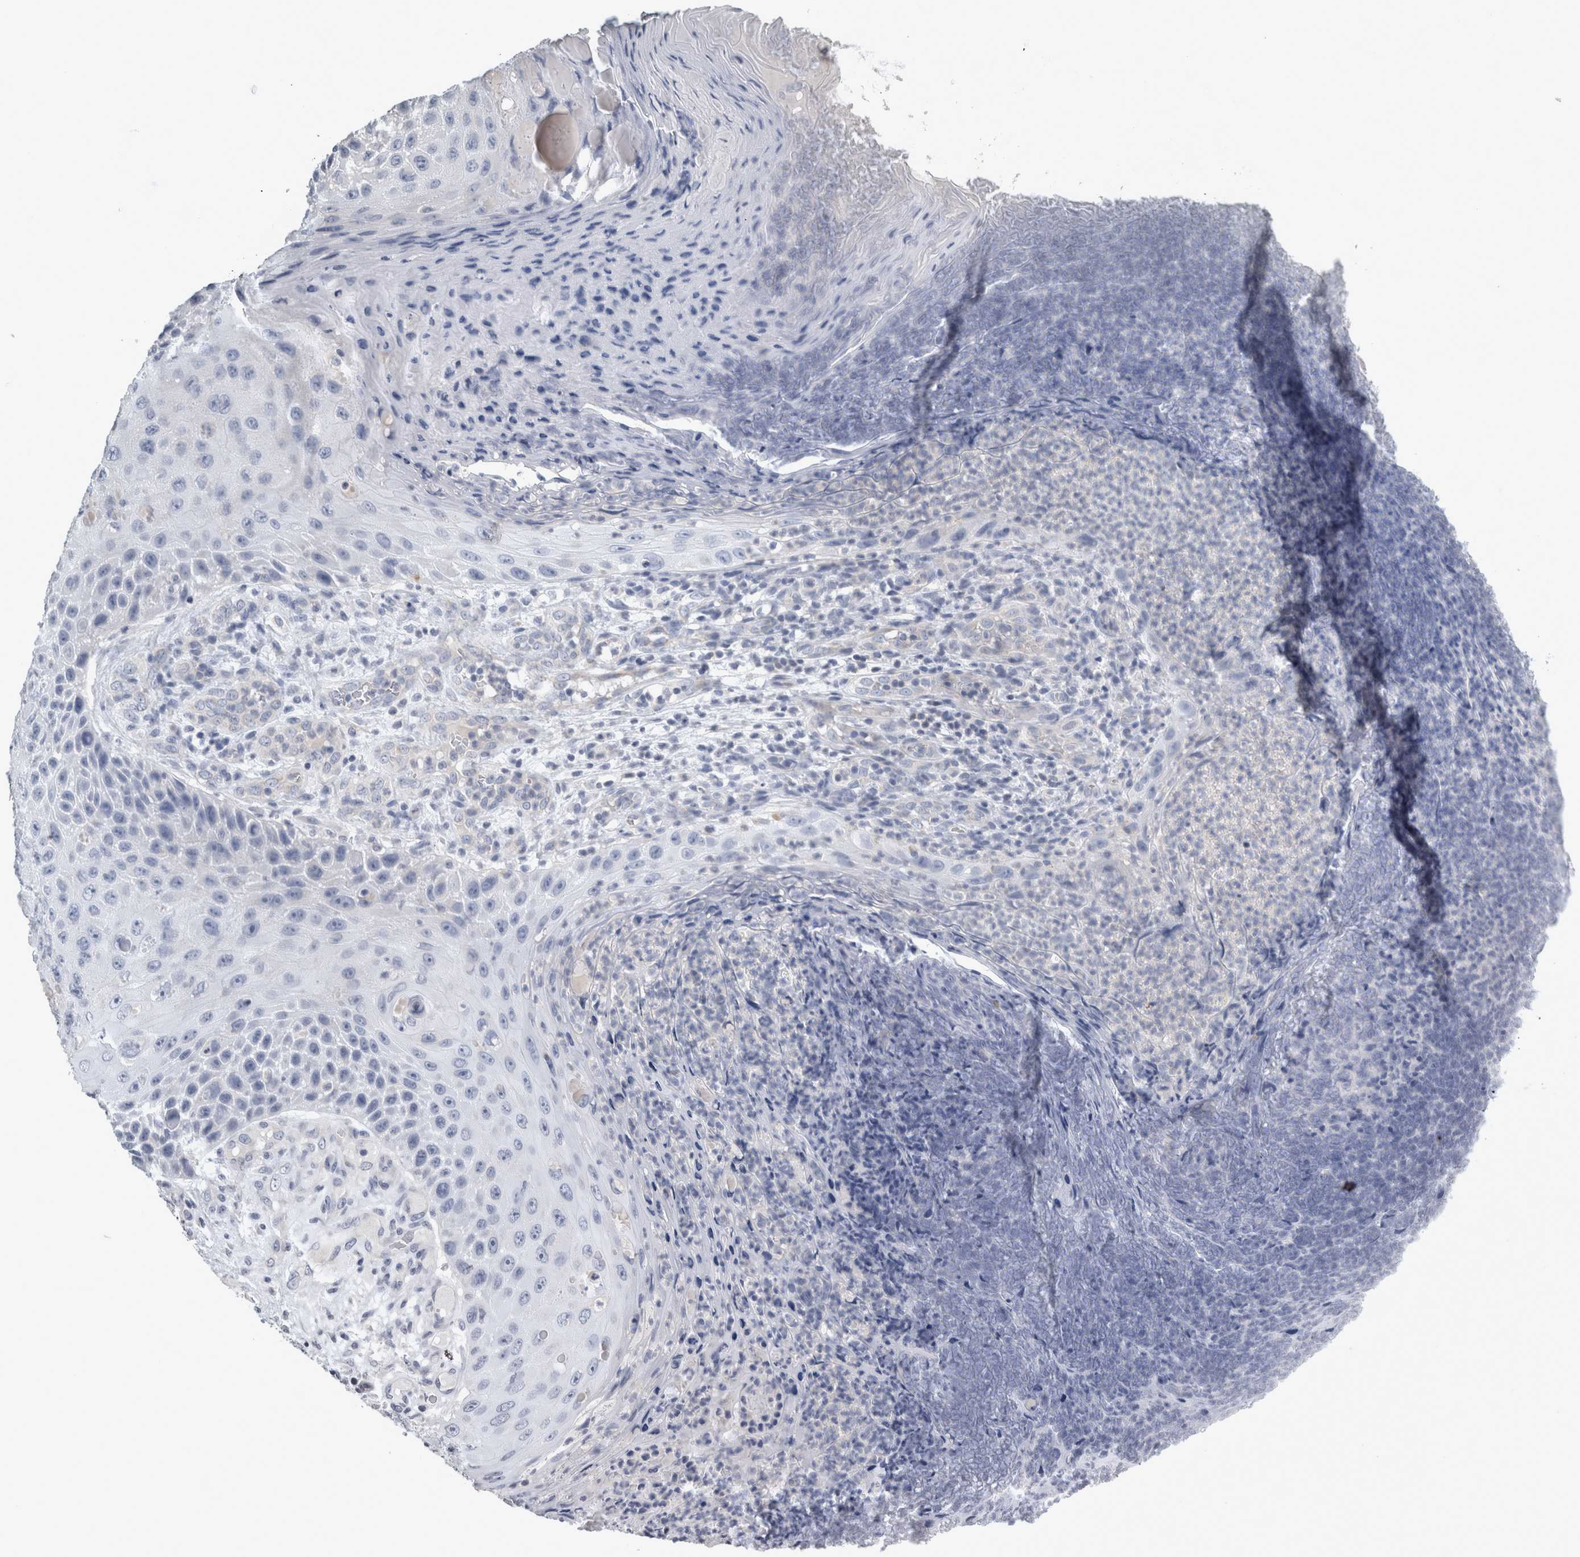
{"staining": {"intensity": "negative", "quantity": "none", "location": "none"}, "tissue": "skin cancer", "cell_type": "Tumor cells", "image_type": "cancer", "snomed": [{"axis": "morphology", "description": "Squamous cell carcinoma, NOS"}, {"axis": "topography", "description": "Skin"}], "caption": "This is a micrograph of immunohistochemistry (IHC) staining of skin cancer (squamous cell carcinoma), which shows no expression in tumor cells.", "gene": "TCAP", "patient": {"sex": "female", "age": 88}}